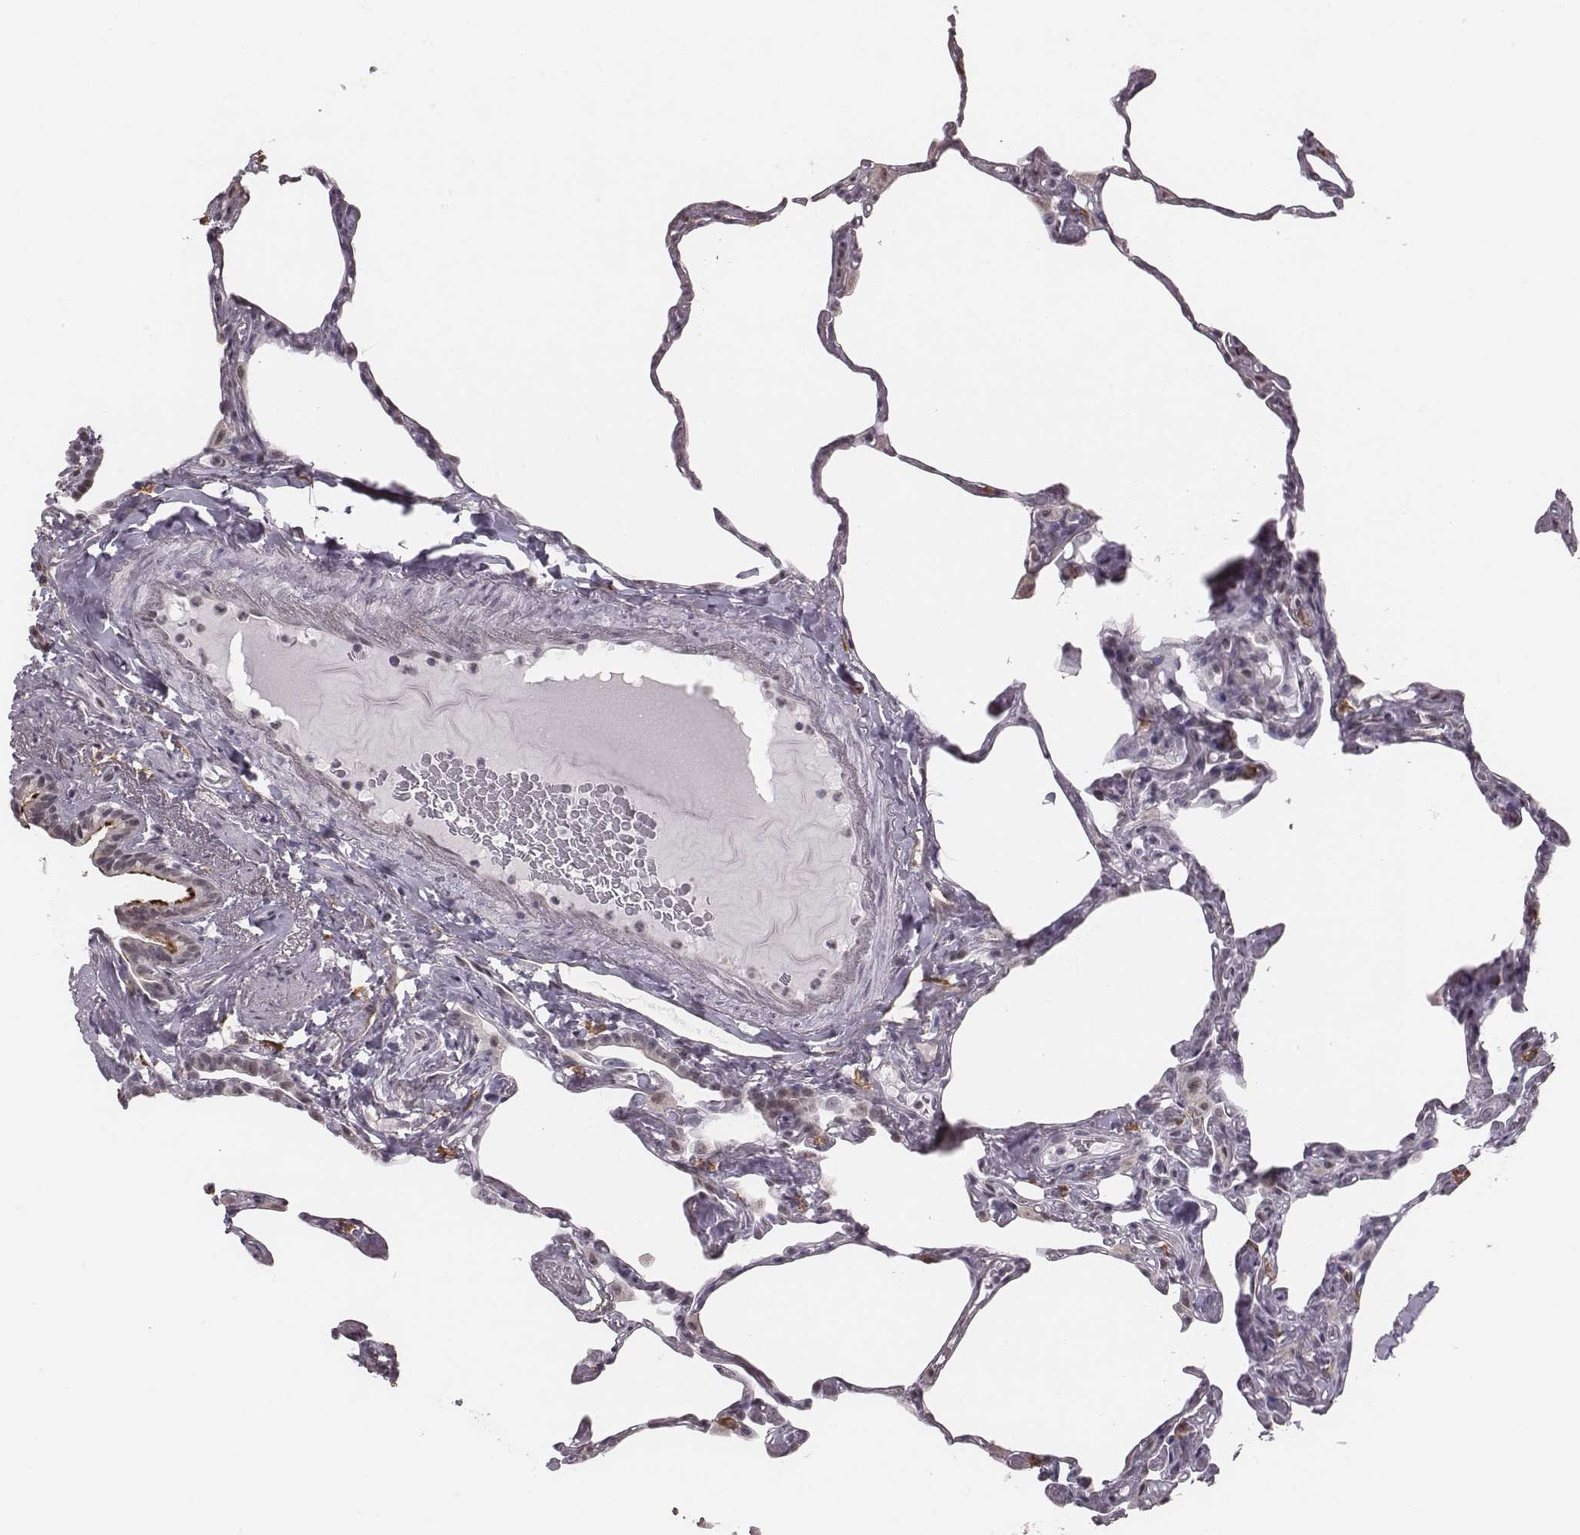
{"staining": {"intensity": "negative", "quantity": "none", "location": "none"}, "tissue": "lung", "cell_type": "Alveolar cells", "image_type": "normal", "snomed": [{"axis": "morphology", "description": "Normal tissue, NOS"}, {"axis": "topography", "description": "Lung"}], "caption": "This is an IHC micrograph of normal lung. There is no staining in alveolar cells.", "gene": "RPGRIP1", "patient": {"sex": "male", "age": 65}}